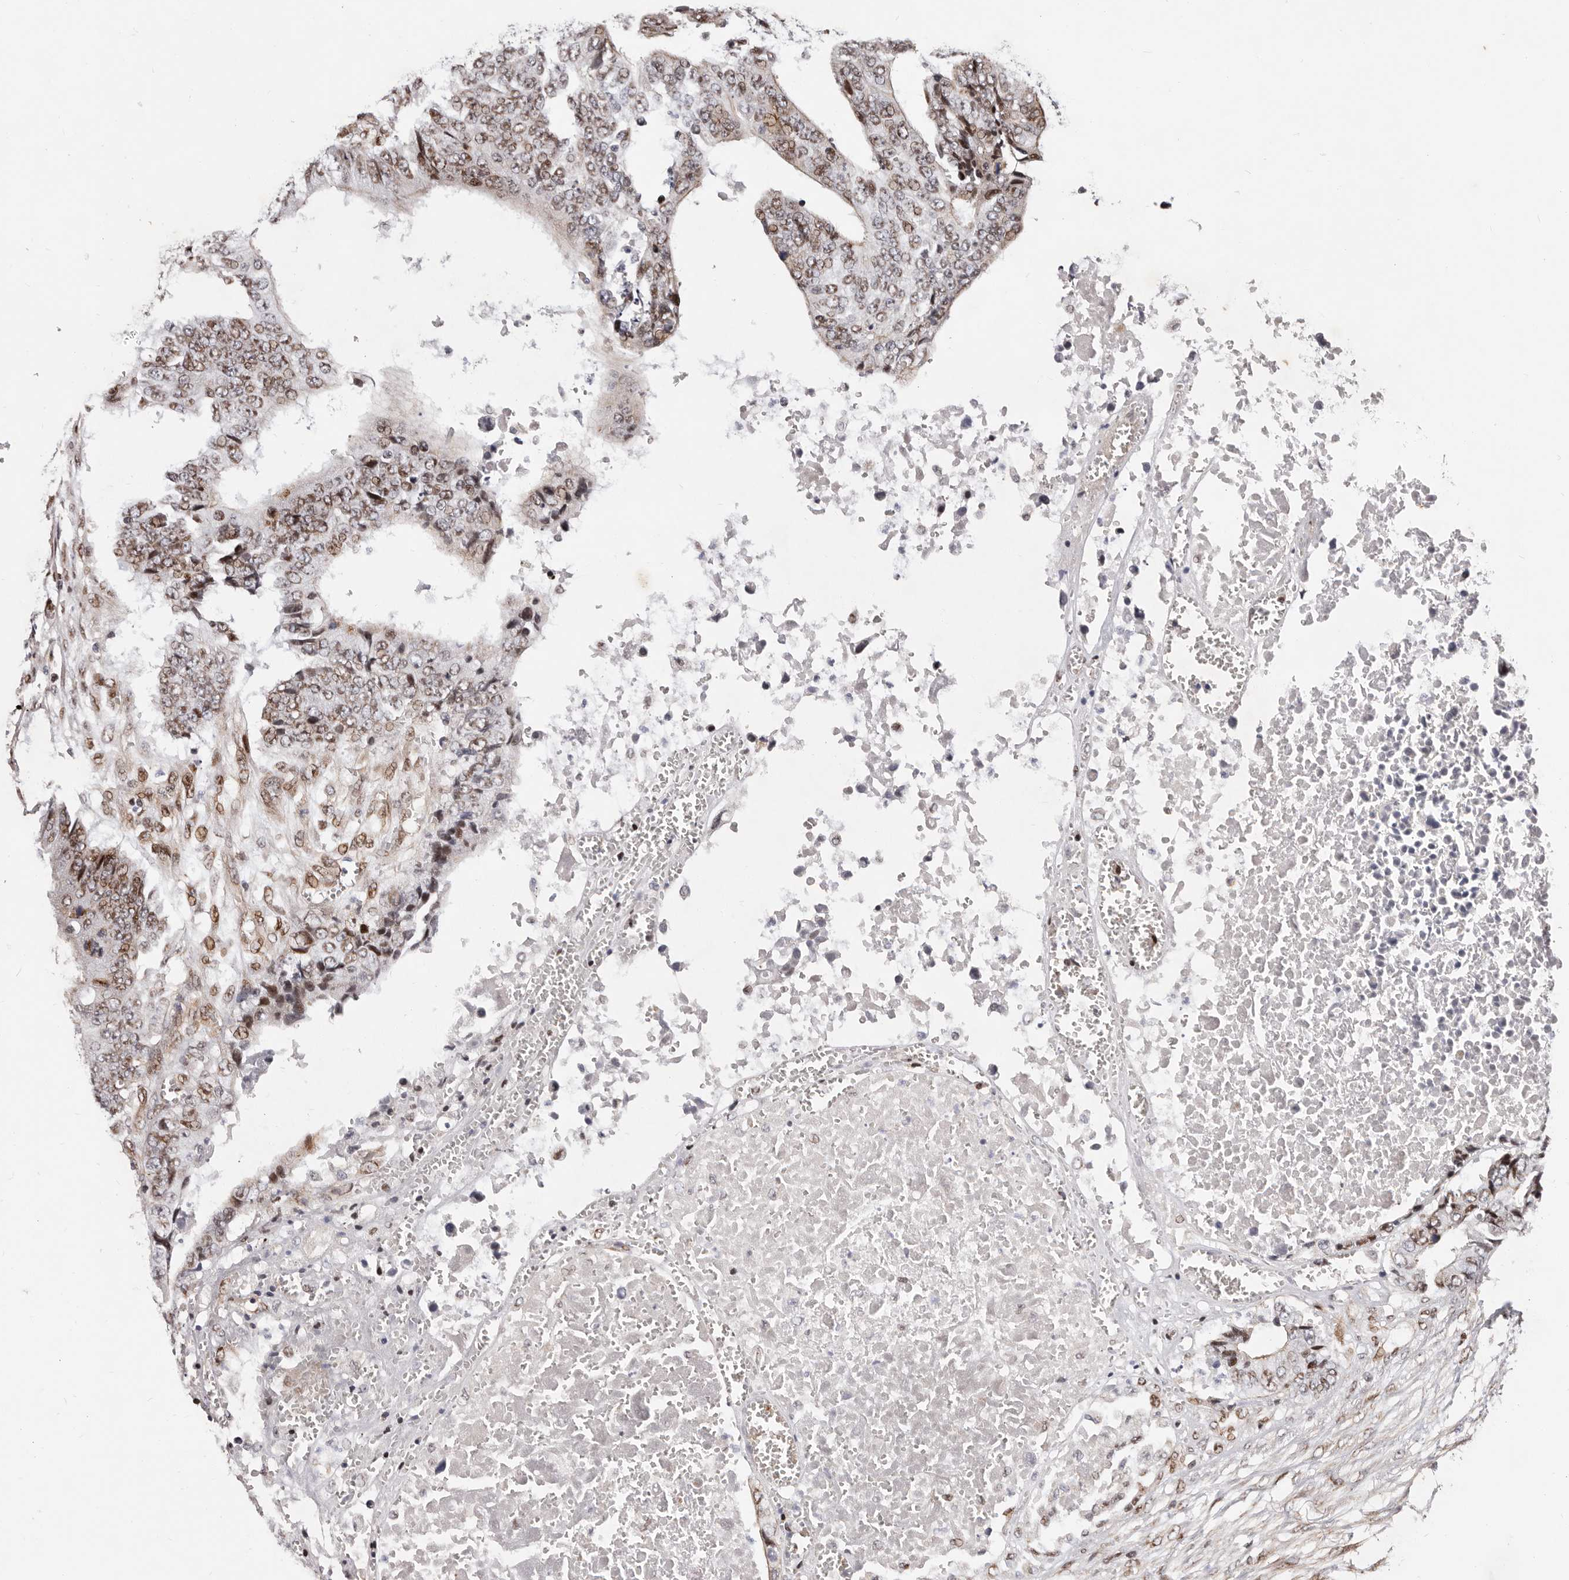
{"staining": {"intensity": "weak", "quantity": "25%-75%", "location": "cytoplasmic/membranous,nuclear"}, "tissue": "colorectal cancer", "cell_type": "Tumor cells", "image_type": "cancer", "snomed": [{"axis": "morphology", "description": "Adenocarcinoma, NOS"}, {"axis": "topography", "description": "Rectum"}], "caption": "Immunohistochemical staining of human colorectal cancer (adenocarcinoma) reveals weak cytoplasmic/membranous and nuclear protein staining in approximately 25%-75% of tumor cells.", "gene": "EPHX3", "patient": {"sex": "male", "age": 84}}